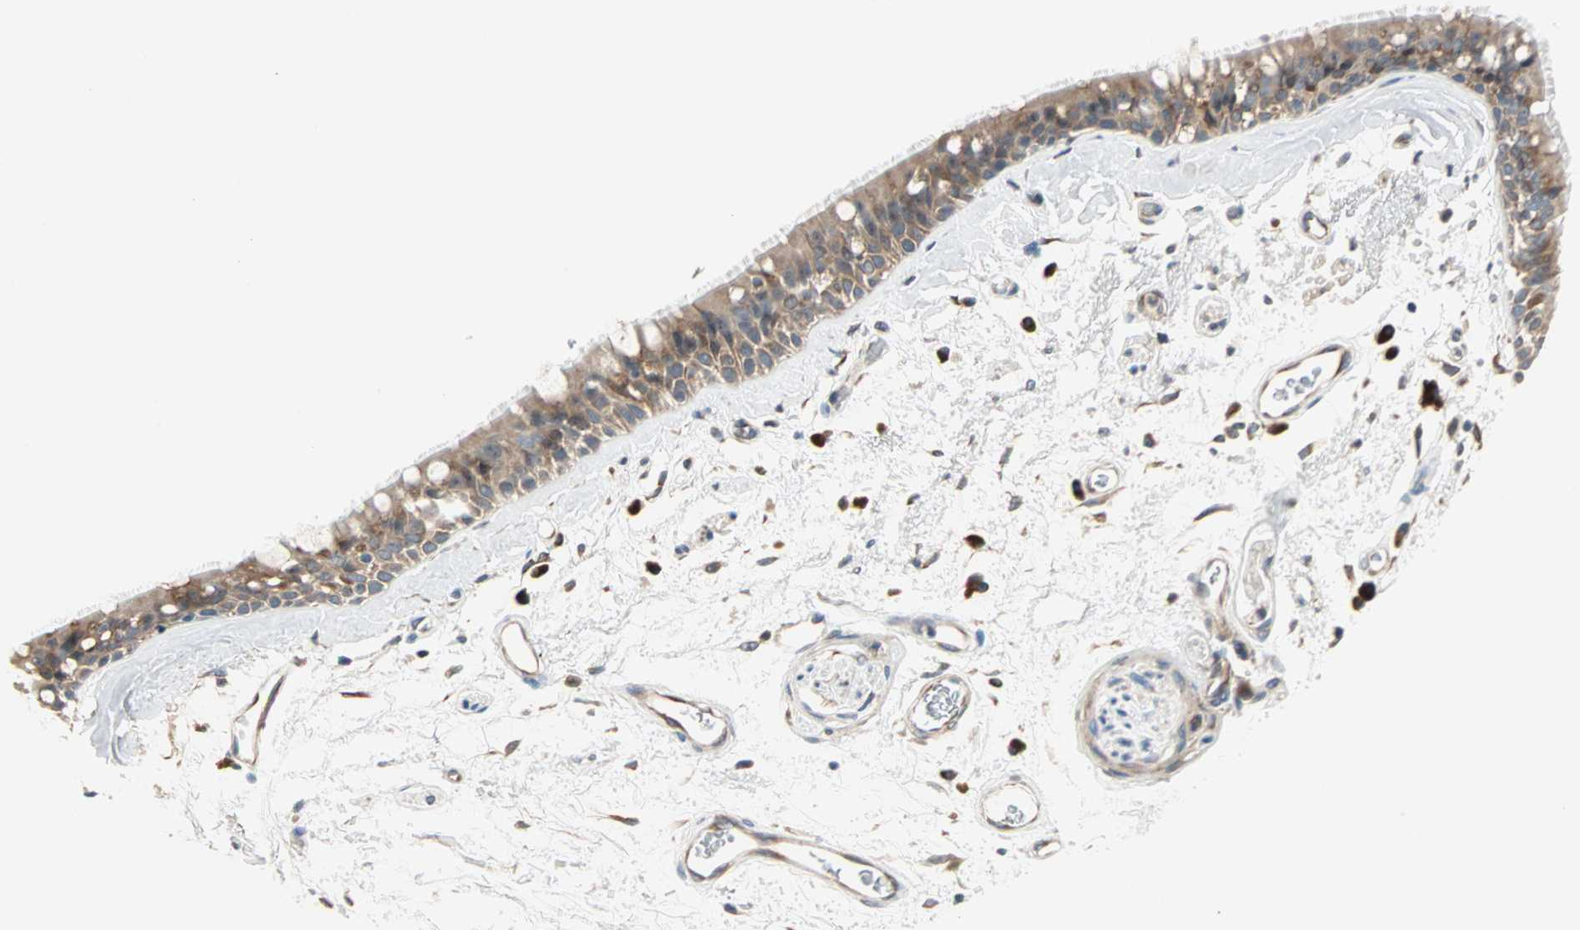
{"staining": {"intensity": "moderate", "quantity": ">75%", "location": "cytoplasmic/membranous"}, "tissue": "bronchus", "cell_type": "Respiratory epithelial cells", "image_type": "normal", "snomed": [{"axis": "morphology", "description": "Normal tissue, NOS"}, {"axis": "morphology", "description": "Adenocarcinoma, NOS"}, {"axis": "topography", "description": "Bronchus"}, {"axis": "topography", "description": "Lung"}], "caption": "Bronchus stained with immunohistochemistry (IHC) demonstrates moderate cytoplasmic/membranous expression in about >75% of respiratory epithelial cells. The staining was performed using DAB (3,3'-diaminobenzidine) to visualize the protein expression in brown, while the nuclei were stained in blue with hematoxylin (Magnification: 20x).", "gene": "SAR1A", "patient": {"sex": "female", "age": 54}}